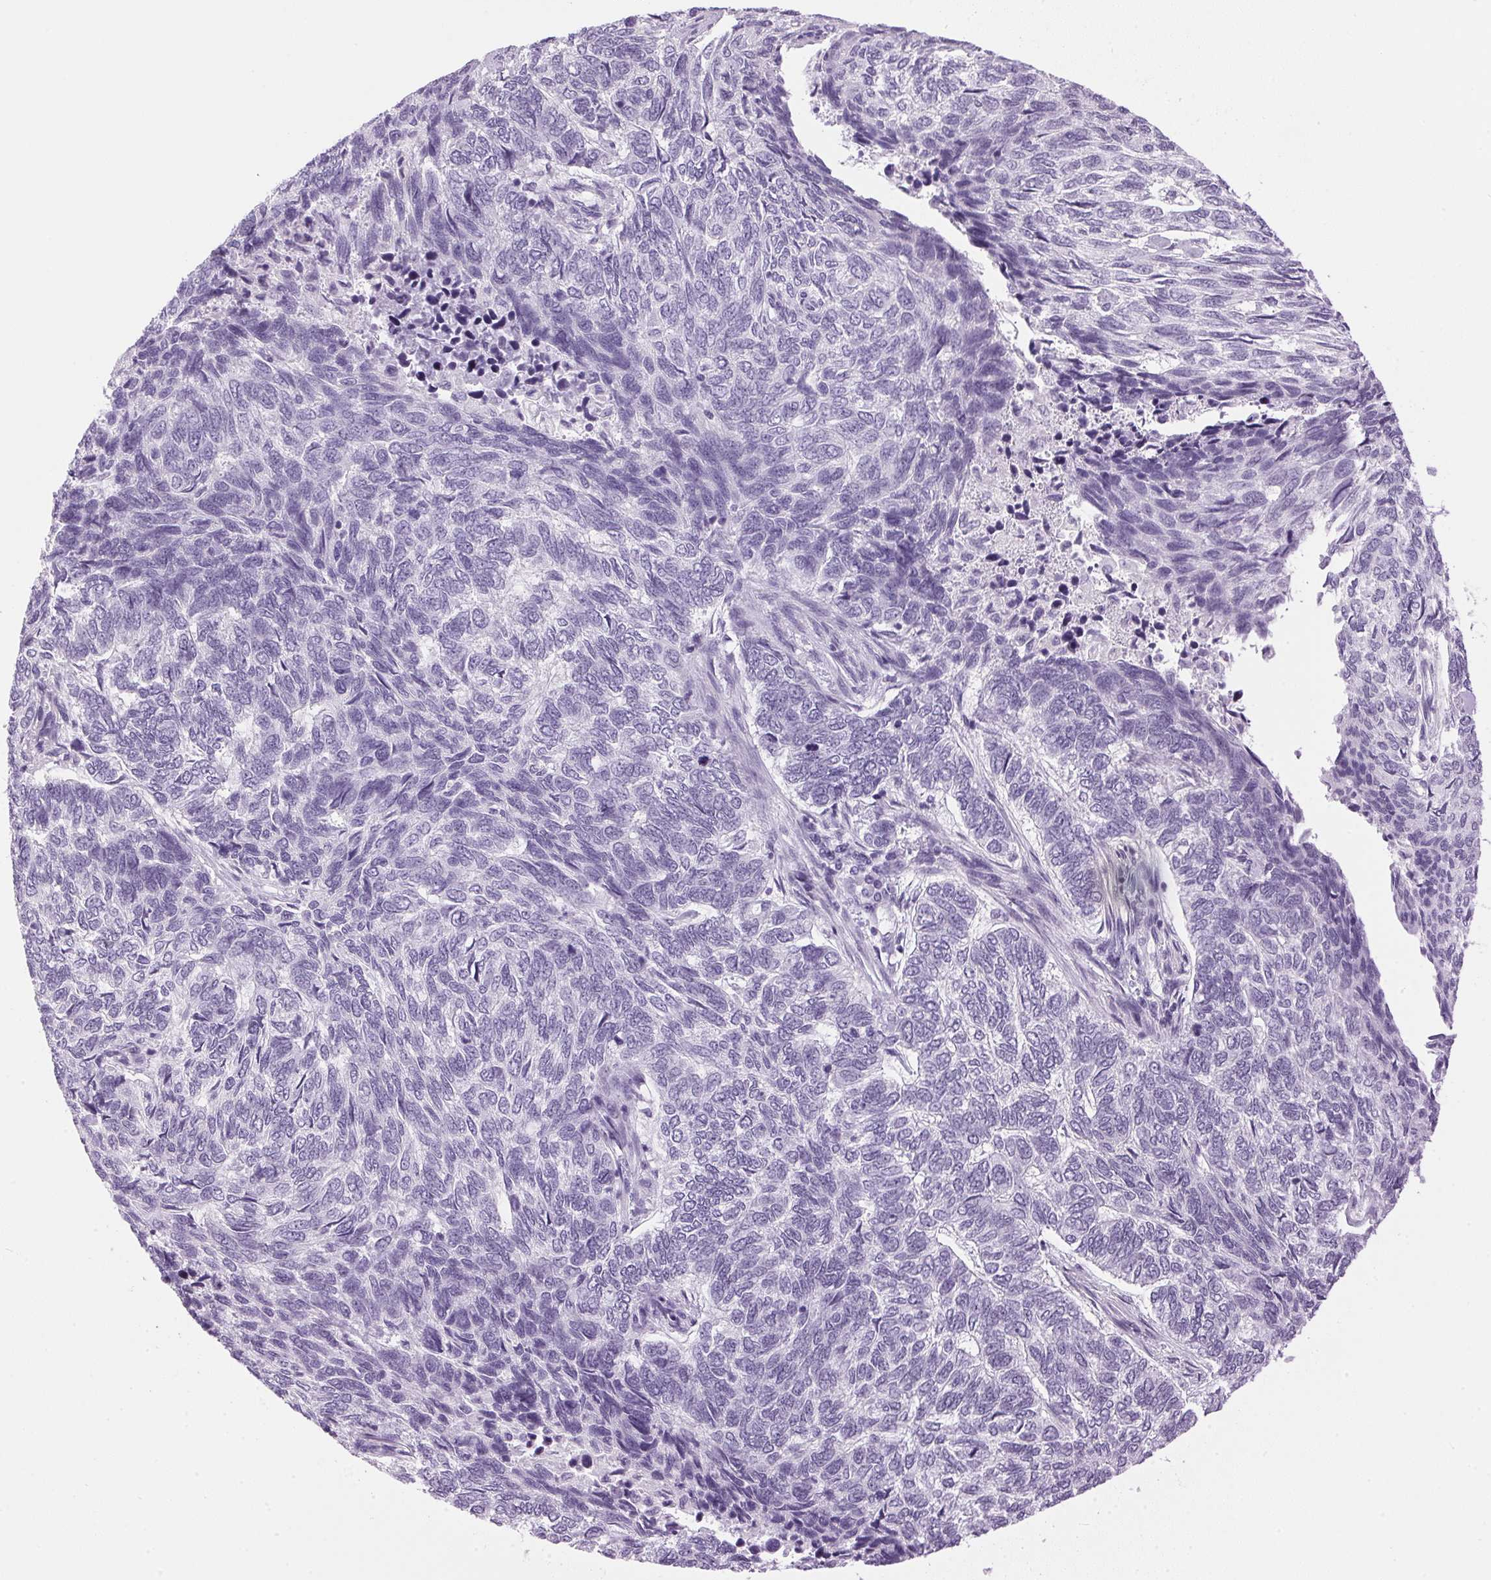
{"staining": {"intensity": "negative", "quantity": "none", "location": "none"}, "tissue": "skin cancer", "cell_type": "Tumor cells", "image_type": "cancer", "snomed": [{"axis": "morphology", "description": "Basal cell carcinoma"}, {"axis": "topography", "description": "Skin"}], "caption": "IHC photomicrograph of skin basal cell carcinoma stained for a protein (brown), which shows no positivity in tumor cells.", "gene": "SP7", "patient": {"sex": "female", "age": 65}}